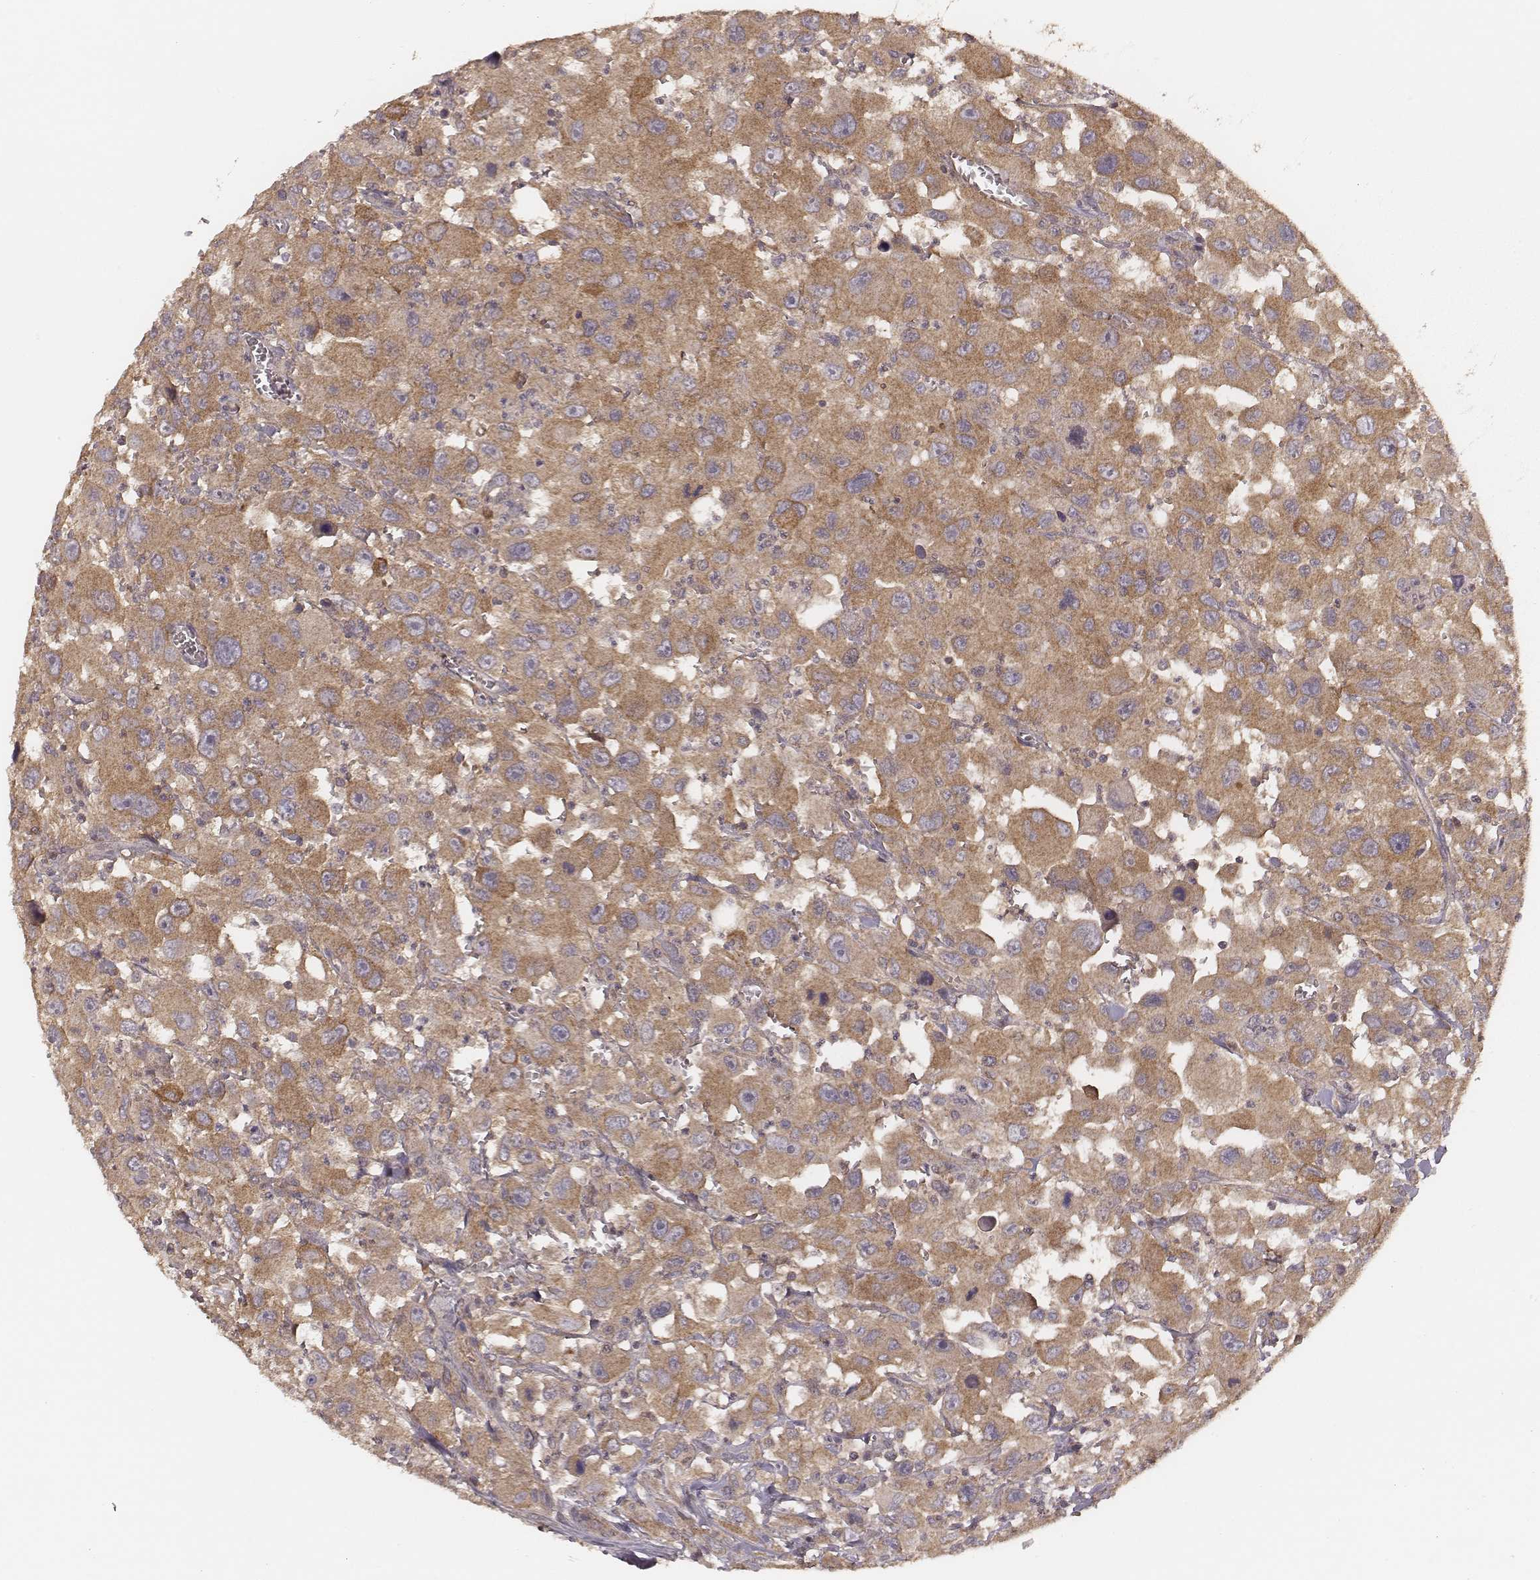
{"staining": {"intensity": "moderate", "quantity": ">75%", "location": "cytoplasmic/membranous"}, "tissue": "head and neck cancer", "cell_type": "Tumor cells", "image_type": "cancer", "snomed": [{"axis": "morphology", "description": "Squamous cell carcinoma, NOS"}, {"axis": "morphology", "description": "Squamous cell carcinoma, metastatic, NOS"}, {"axis": "topography", "description": "Oral tissue"}, {"axis": "topography", "description": "Head-Neck"}], "caption": "Head and neck cancer was stained to show a protein in brown. There is medium levels of moderate cytoplasmic/membranous expression in approximately >75% of tumor cells.", "gene": "CARS1", "patient": {"sex": "female", "age": 85}}